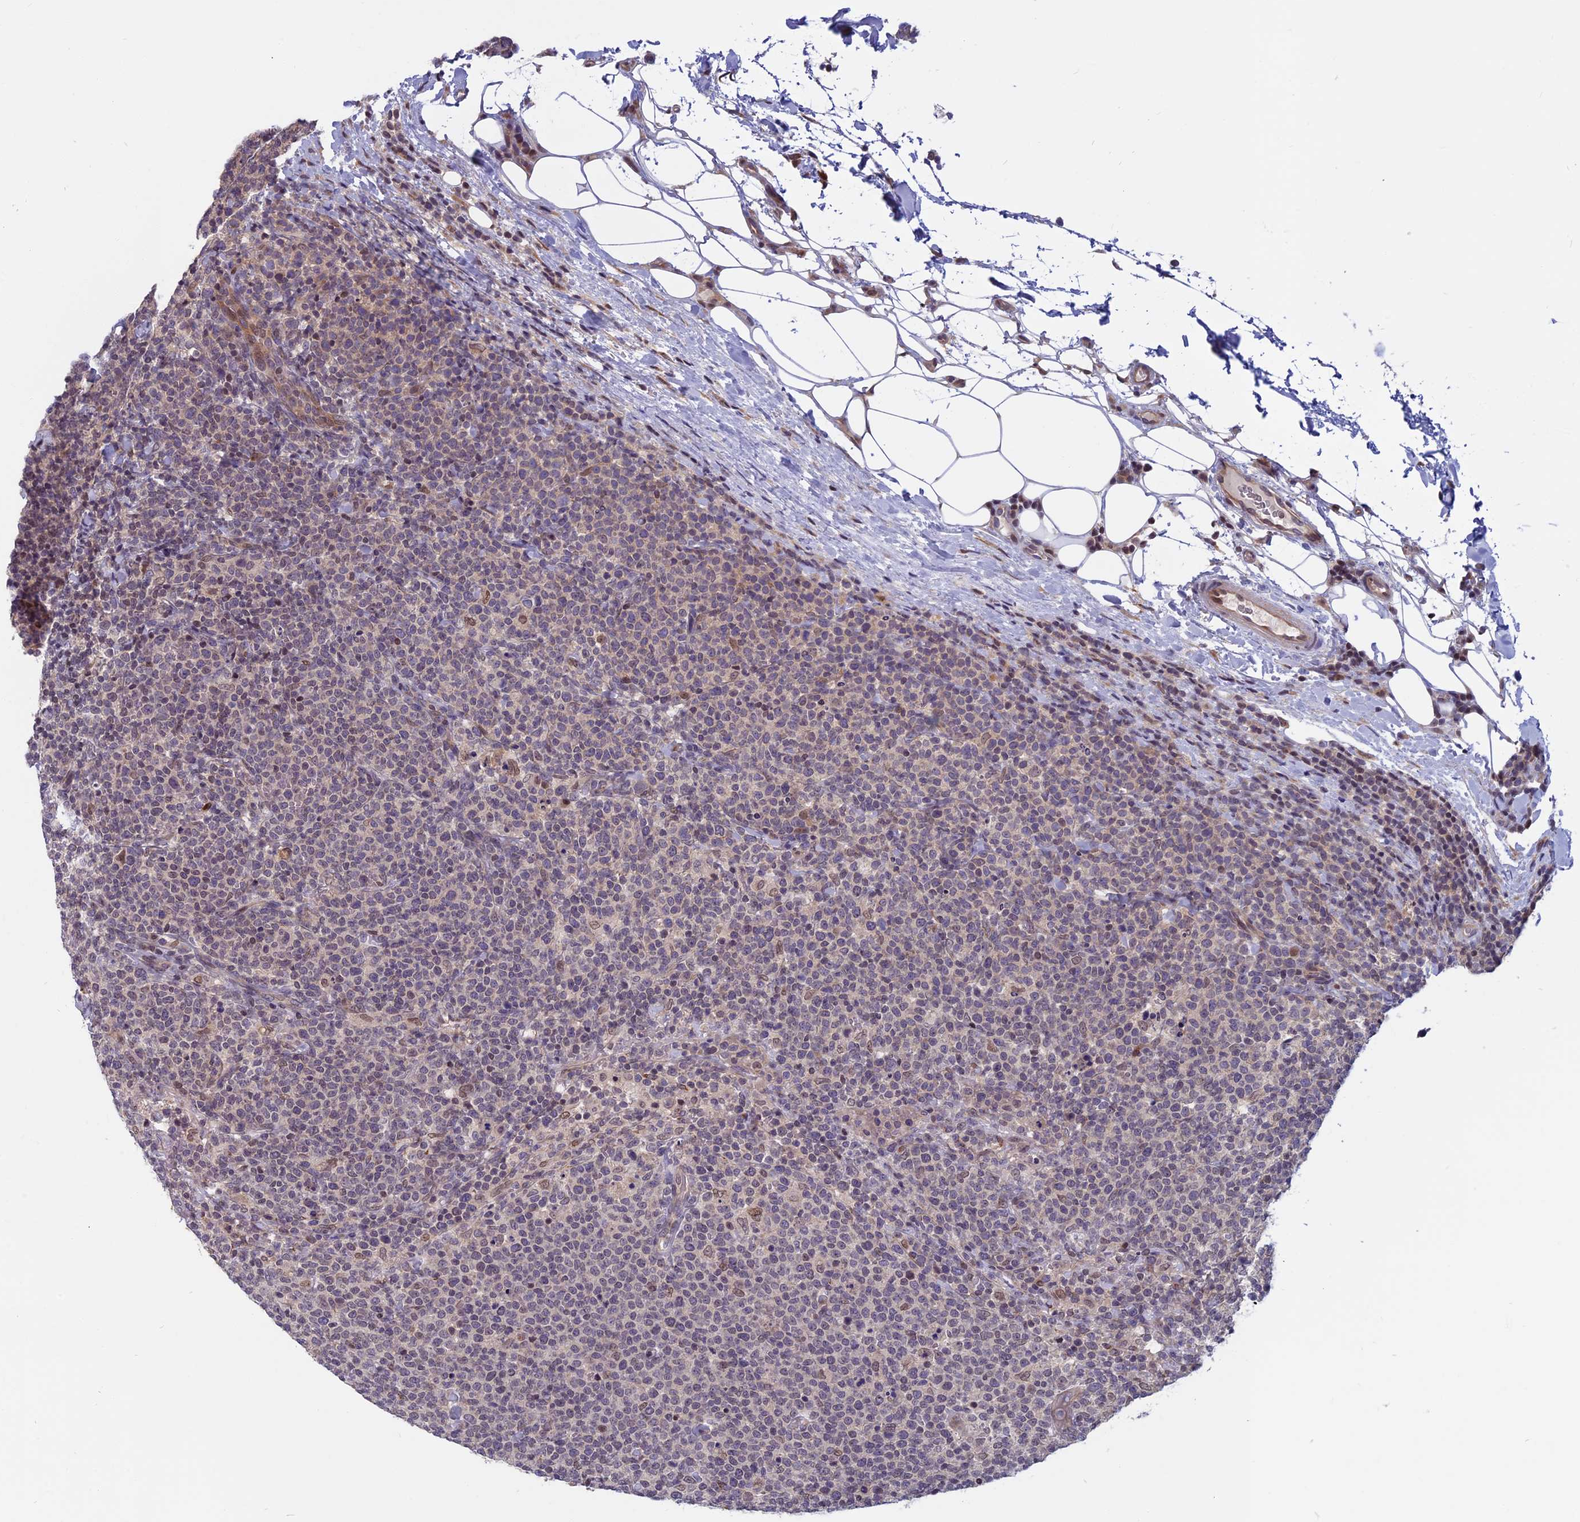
{"staining": {"intensity": "negative", "quantity": "none", "location": "none"}, "tissue": "lymphoma", "cell_type": "Tumor cells", "image_type": "cancer", "snomed": [{"axis": "morphology", "description": "Malignant lymphoma, non-Hodgkin's type, High grade"}, {"axis": "topography", "description": "Lymph node"}], "caption": "Immunohistochemistry (IHC) of malignant lymphoma, non-Hodgkin's type (high-grade) displays no expression in tumor cells.", "gene": "CCDC113", "patient": {"sex": "male", "age": 61}}